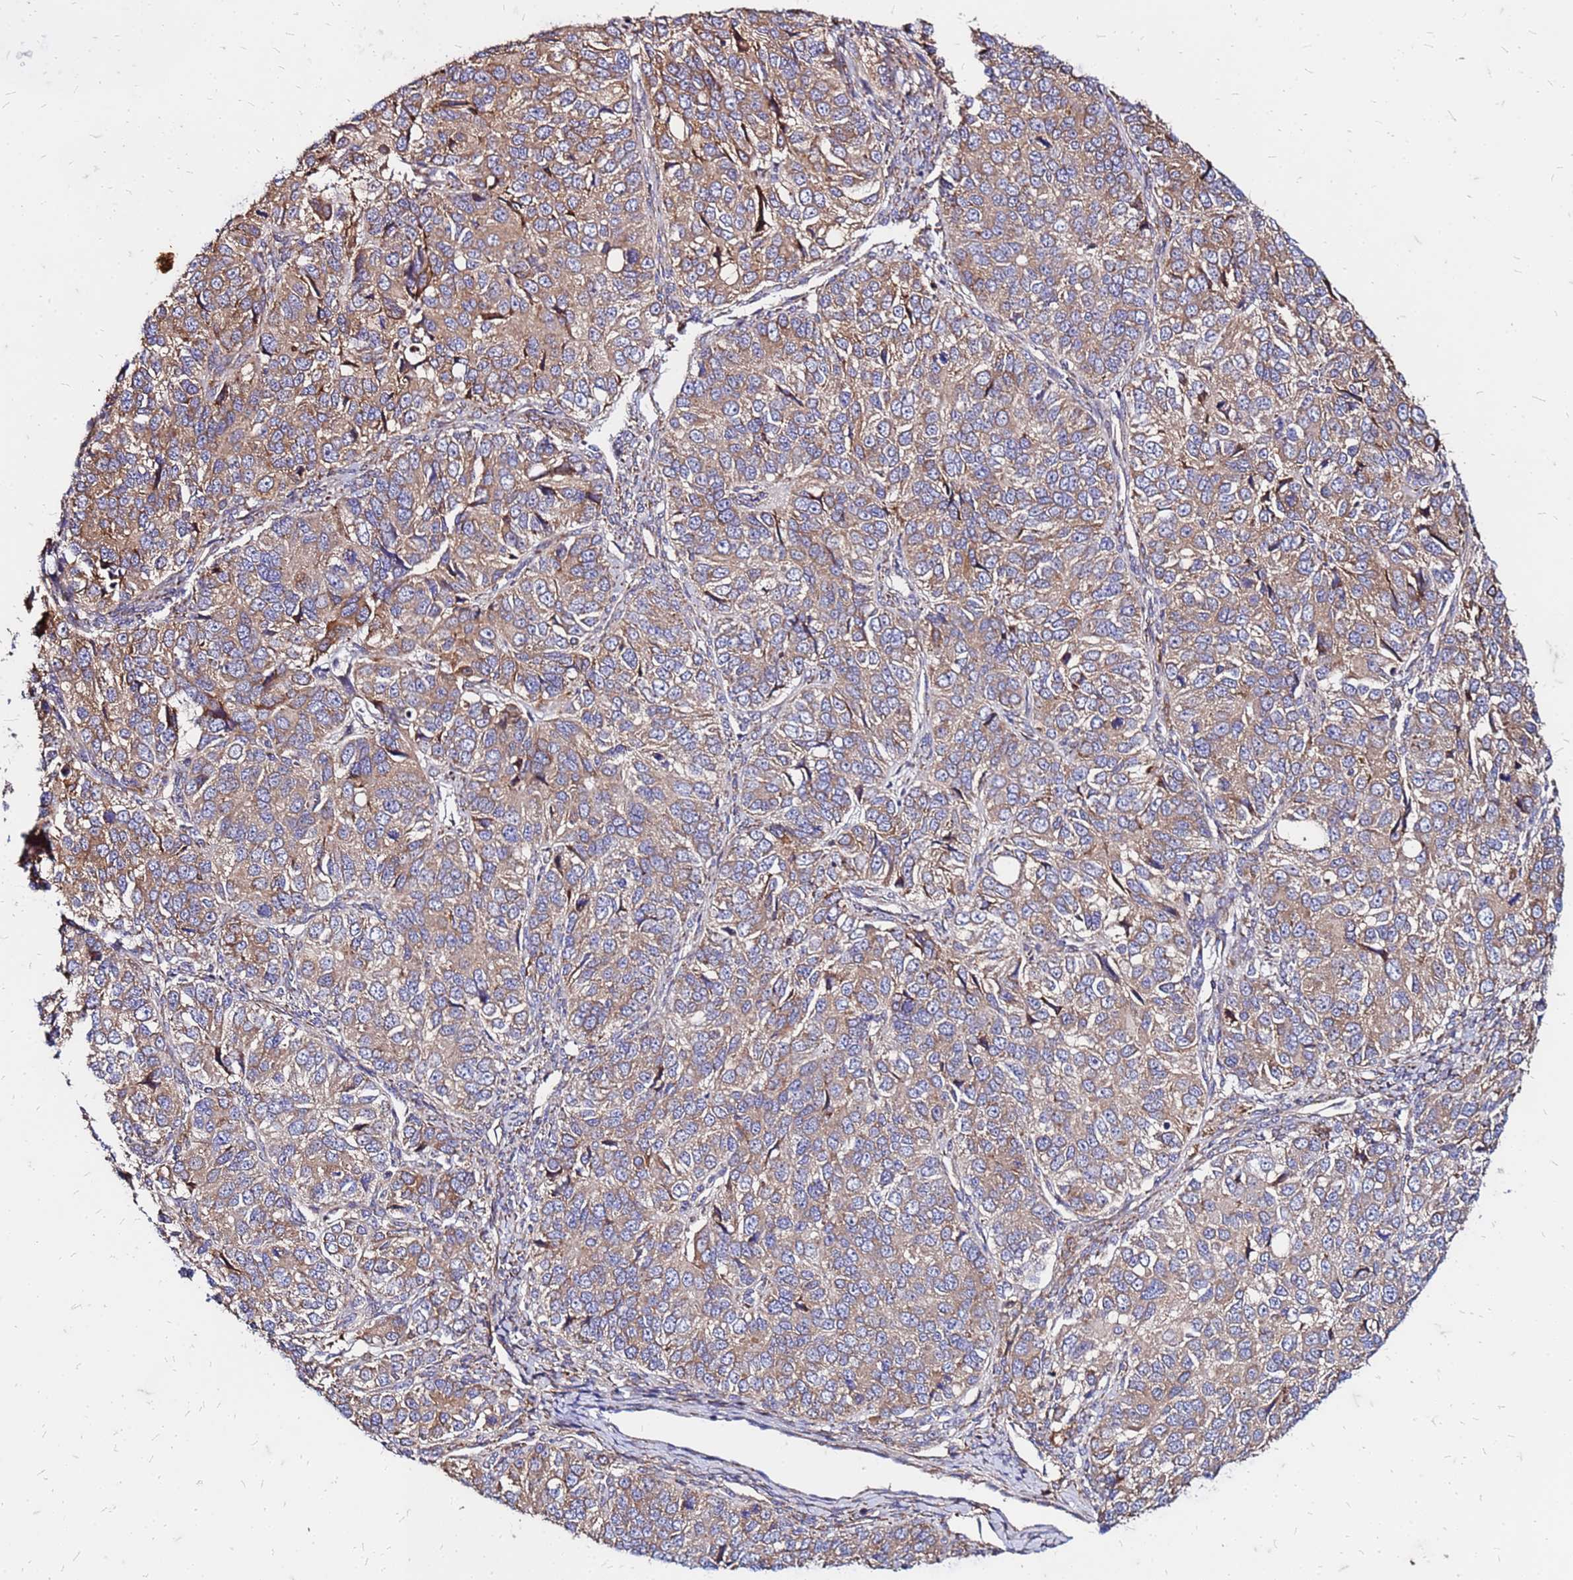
{"staining": {"intensity": "moderate", "quantity": ">75%", "location": "cytoplasmic/membranous"}, "tissue": "ovarian cancer", "cell_type": "Tumor cells", "image_type": "cancer", "snomed": [{"axis": "morphology", "description": "Carcinoma, endometroid"}, {"axis": "topography", "description": "Ovary"}], "caption": "Tumor cells display medium levels of moderate cytoplasmic/membranous staining in about >75% of cells in human endometroid carcinoma (ovarian).", "gene": "VMO1", "patient": {"sex": "female", "age": 51}}